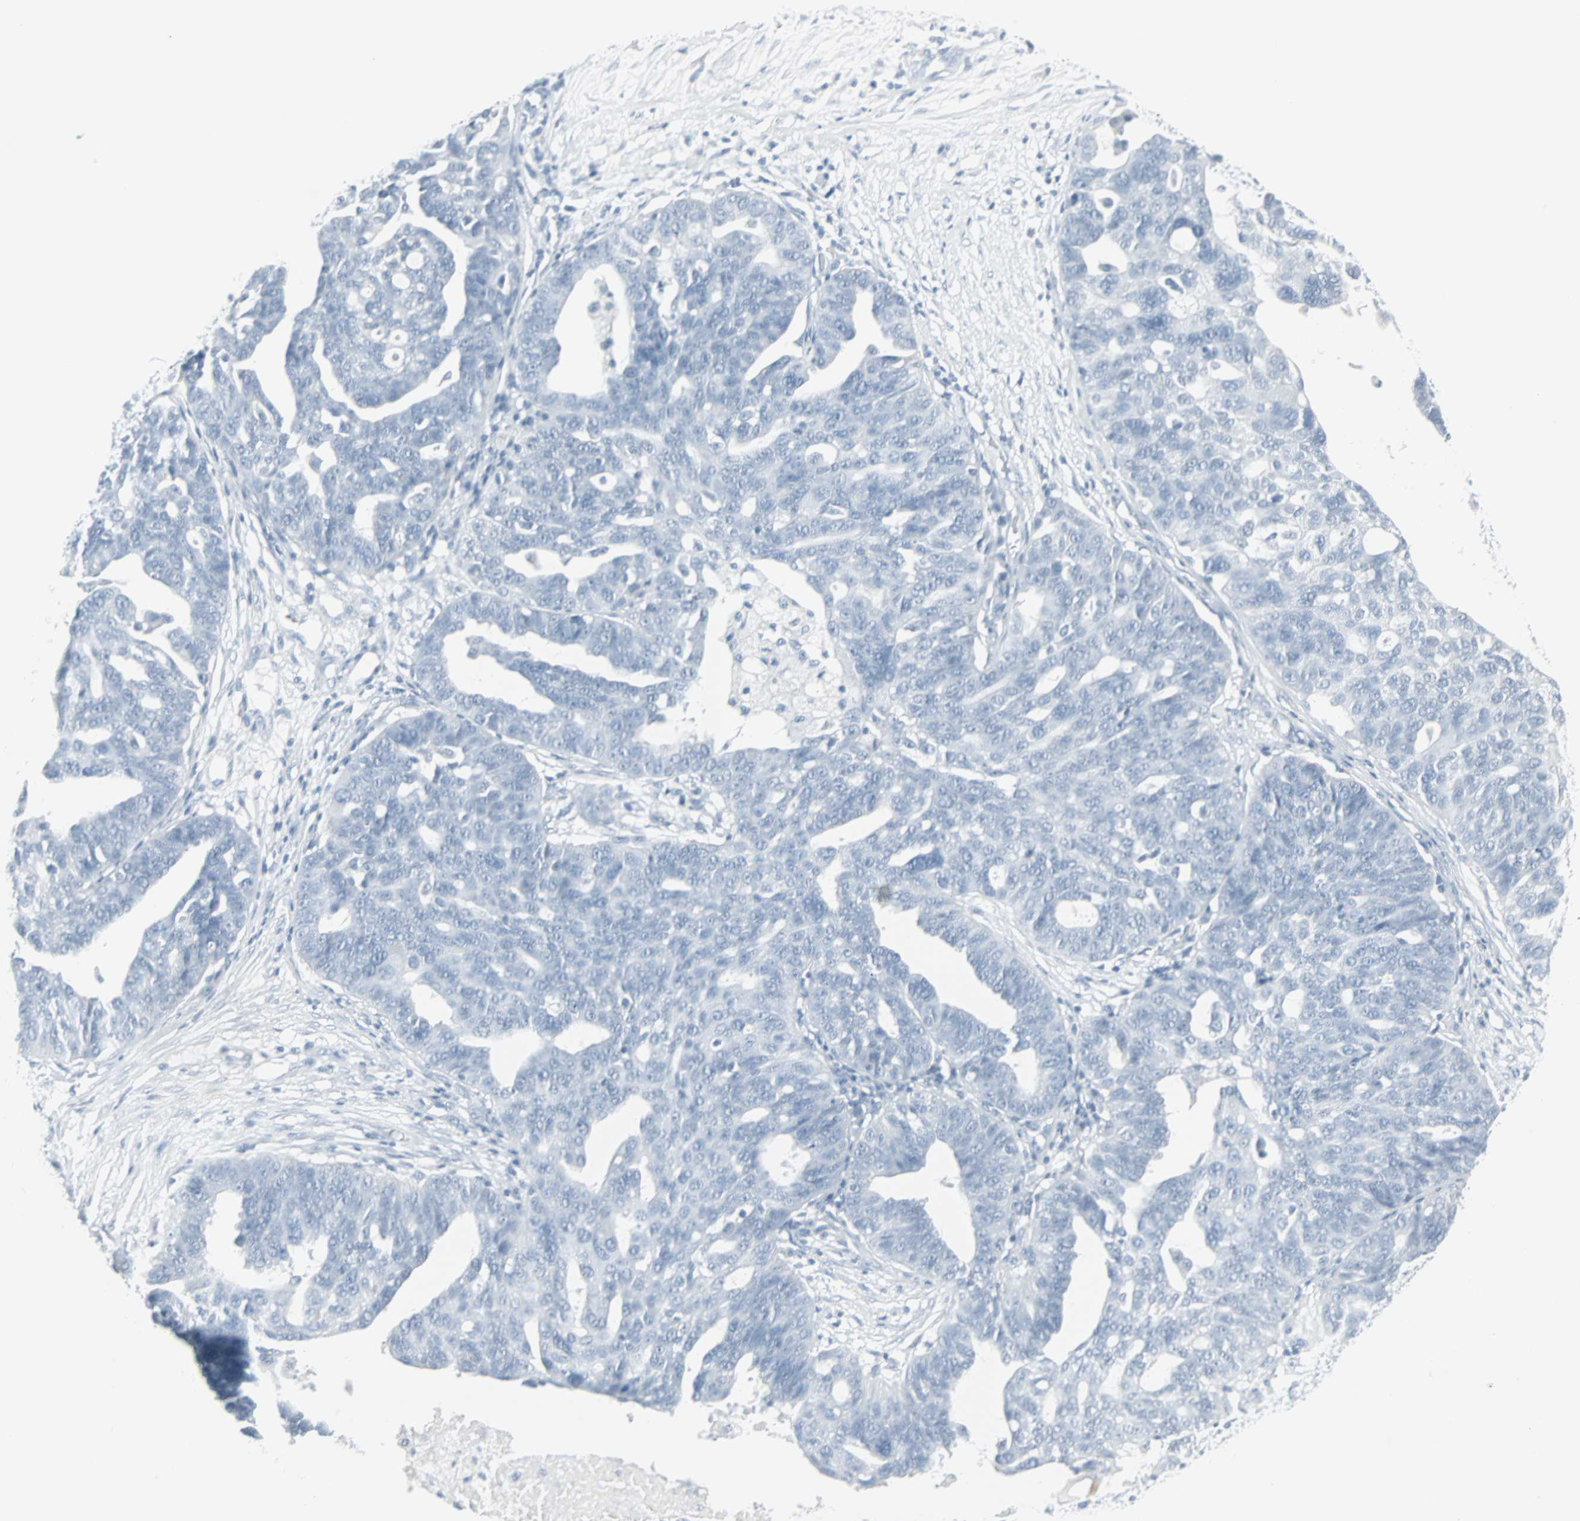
{"staining": {"intensity": "negative", "quantity": "none", "location": "none"}, "tissue": "ovarian cancer", "cell_type": "Tumor cells", "image_type": "cancer", "snomed": [{"axis": "morphology", "description": "Cystadenocarcinoma, serous, NOS"}, {"axis": "topography", "description": "Ovary"}], "caption": "Immunohistochemical staining of ovarian serous cystadenocarcinoma reveals no significant staining in tumor cells. (Stains: DAB immunohistochemistry (IHC) with hematoxylin counter stain, Microscopy: brightfield microscopy at high magnification).", "gene": "LANCL3", "patient": {"sex": "female", "age": 59}}